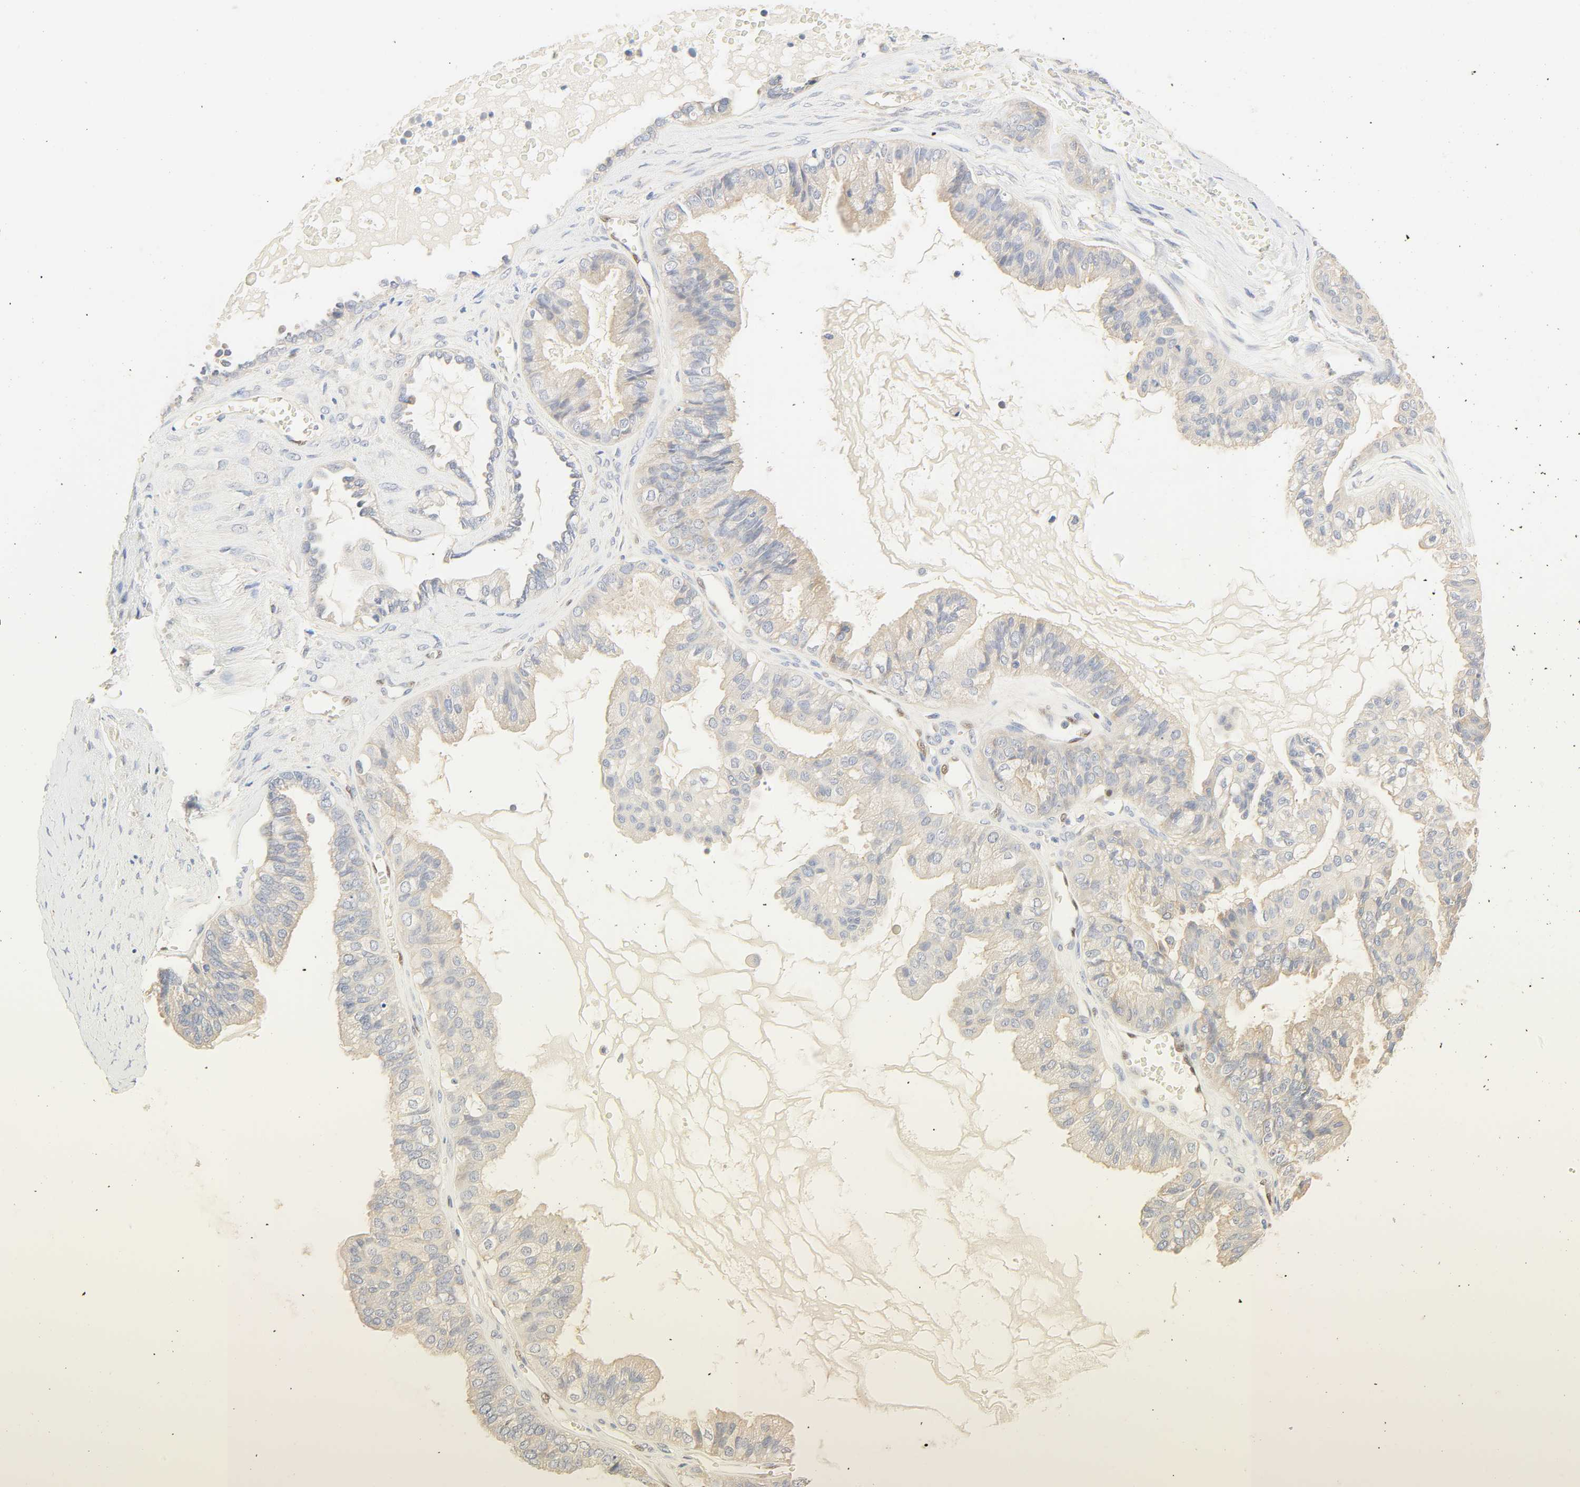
{"staining": {"intensity": "negative", "quantity": "none", "location": "none"}, "tissue": "ovarian cancer", "cell_type": "Tumor cells", "image_type": "cancer", "snomed": [{"axis": "morphology", "description": "Carcinoma, NOS"}, {"axis": "morphology", "description": "Carcinoma, endometroid"}, {"axis": "topography", "description": "Ovary"}], "caption": "This is an immunohistochemistry (IHC) image of ovarian carcinoma. There is no staining in tumor cells.", "gene": "BORCS8-MEF2B", "patient": {"sex": "female", "age": 50}}